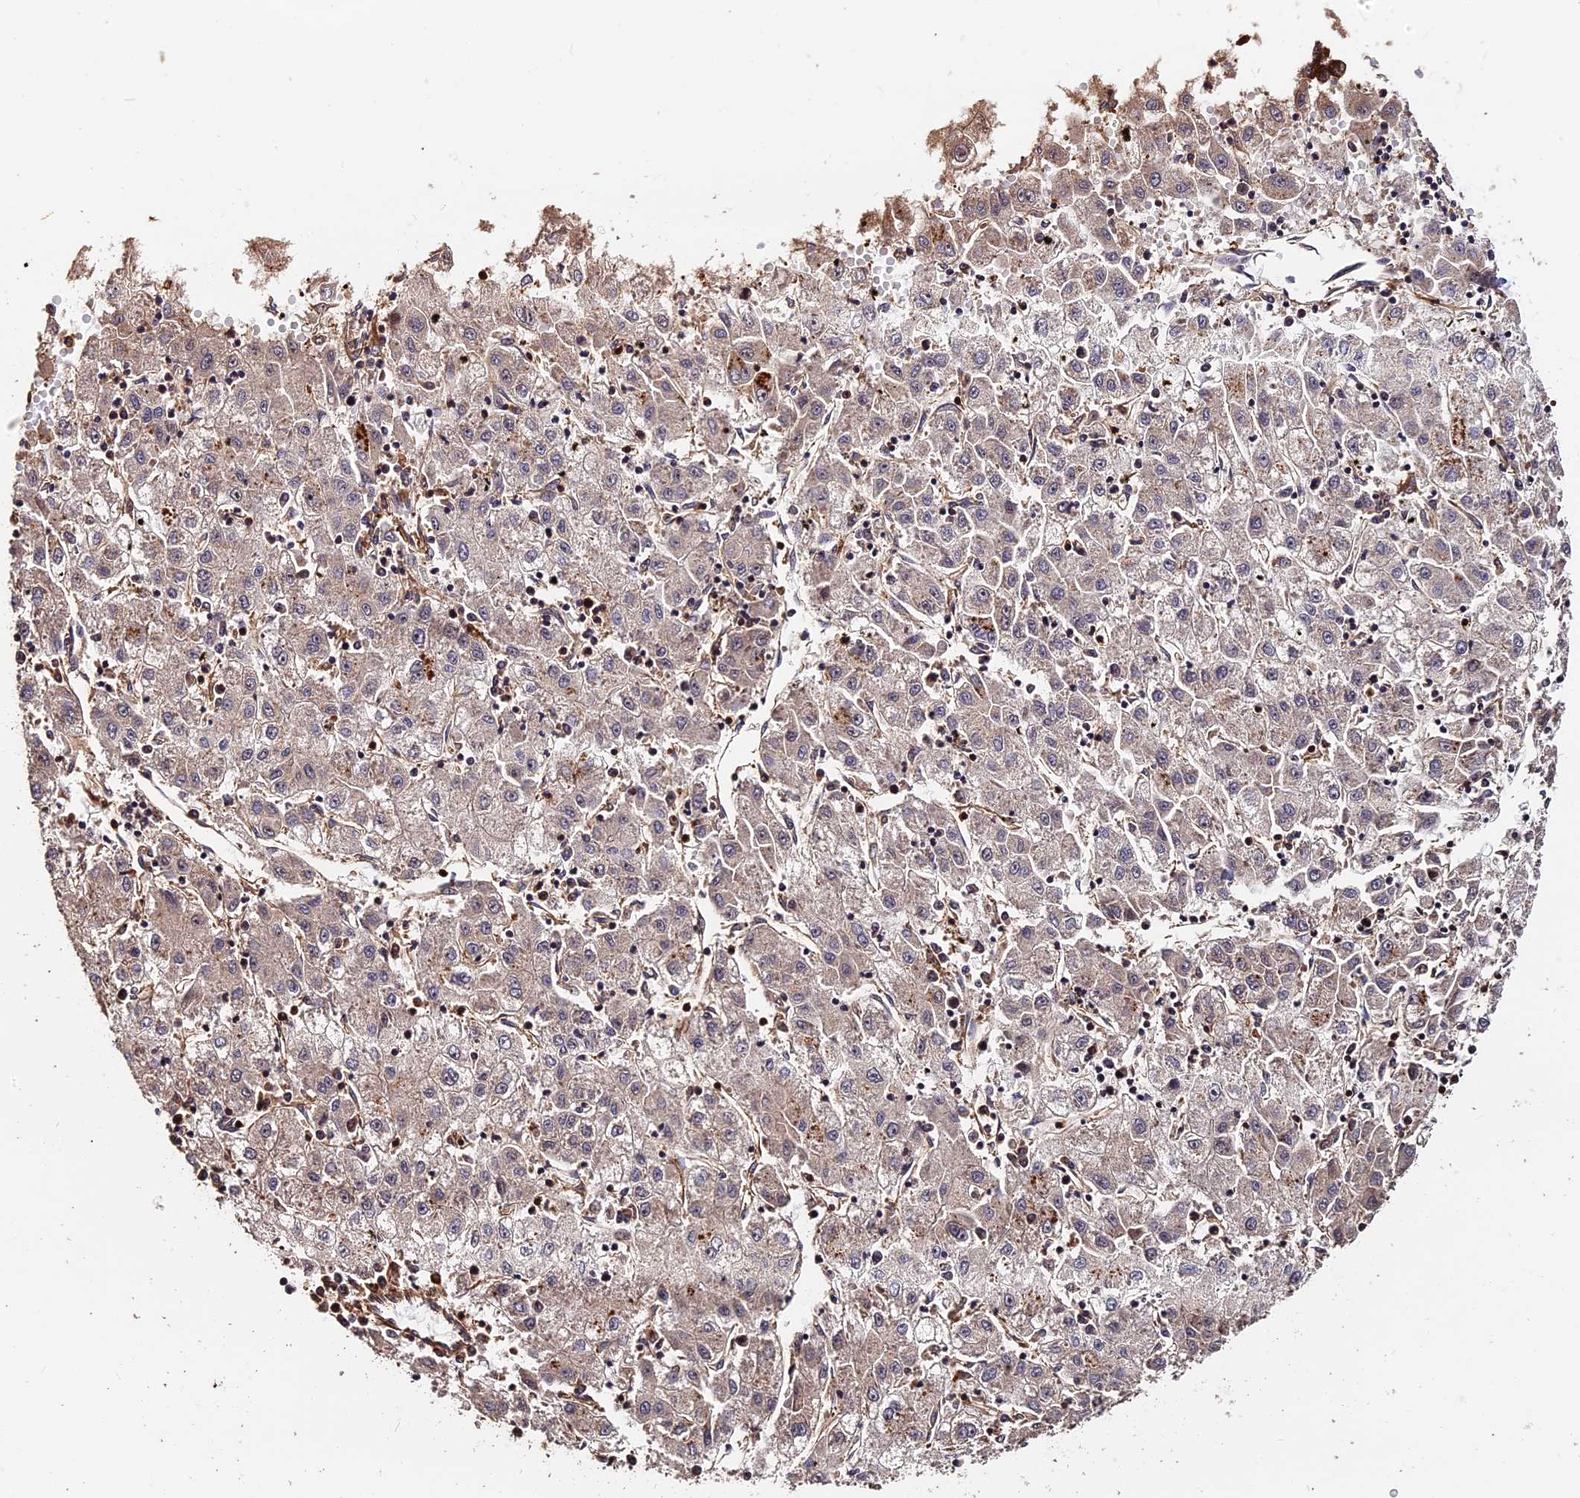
{"staining": {"intensity": "weak", "quantity": "<25%", "location": "cytoplasmic/membranous"}, "tissue": "liver cancer", "cell_type": "Tumor cells", "image_type": "cancer", "snomed": [{"axis": "morphology", "description": "Carcinoma, Hepatocellular, NOS"}, {"axis": "topography", "description": "Liver"}], "caption": "This image is of liver cancer stained with immunohistochemistry to label a protein in brown with the nuclei are counter-stained blue. There is no expression in tumor cells.", "gene": "MMP15", "patient": {"sex": "male", "age": 72}}